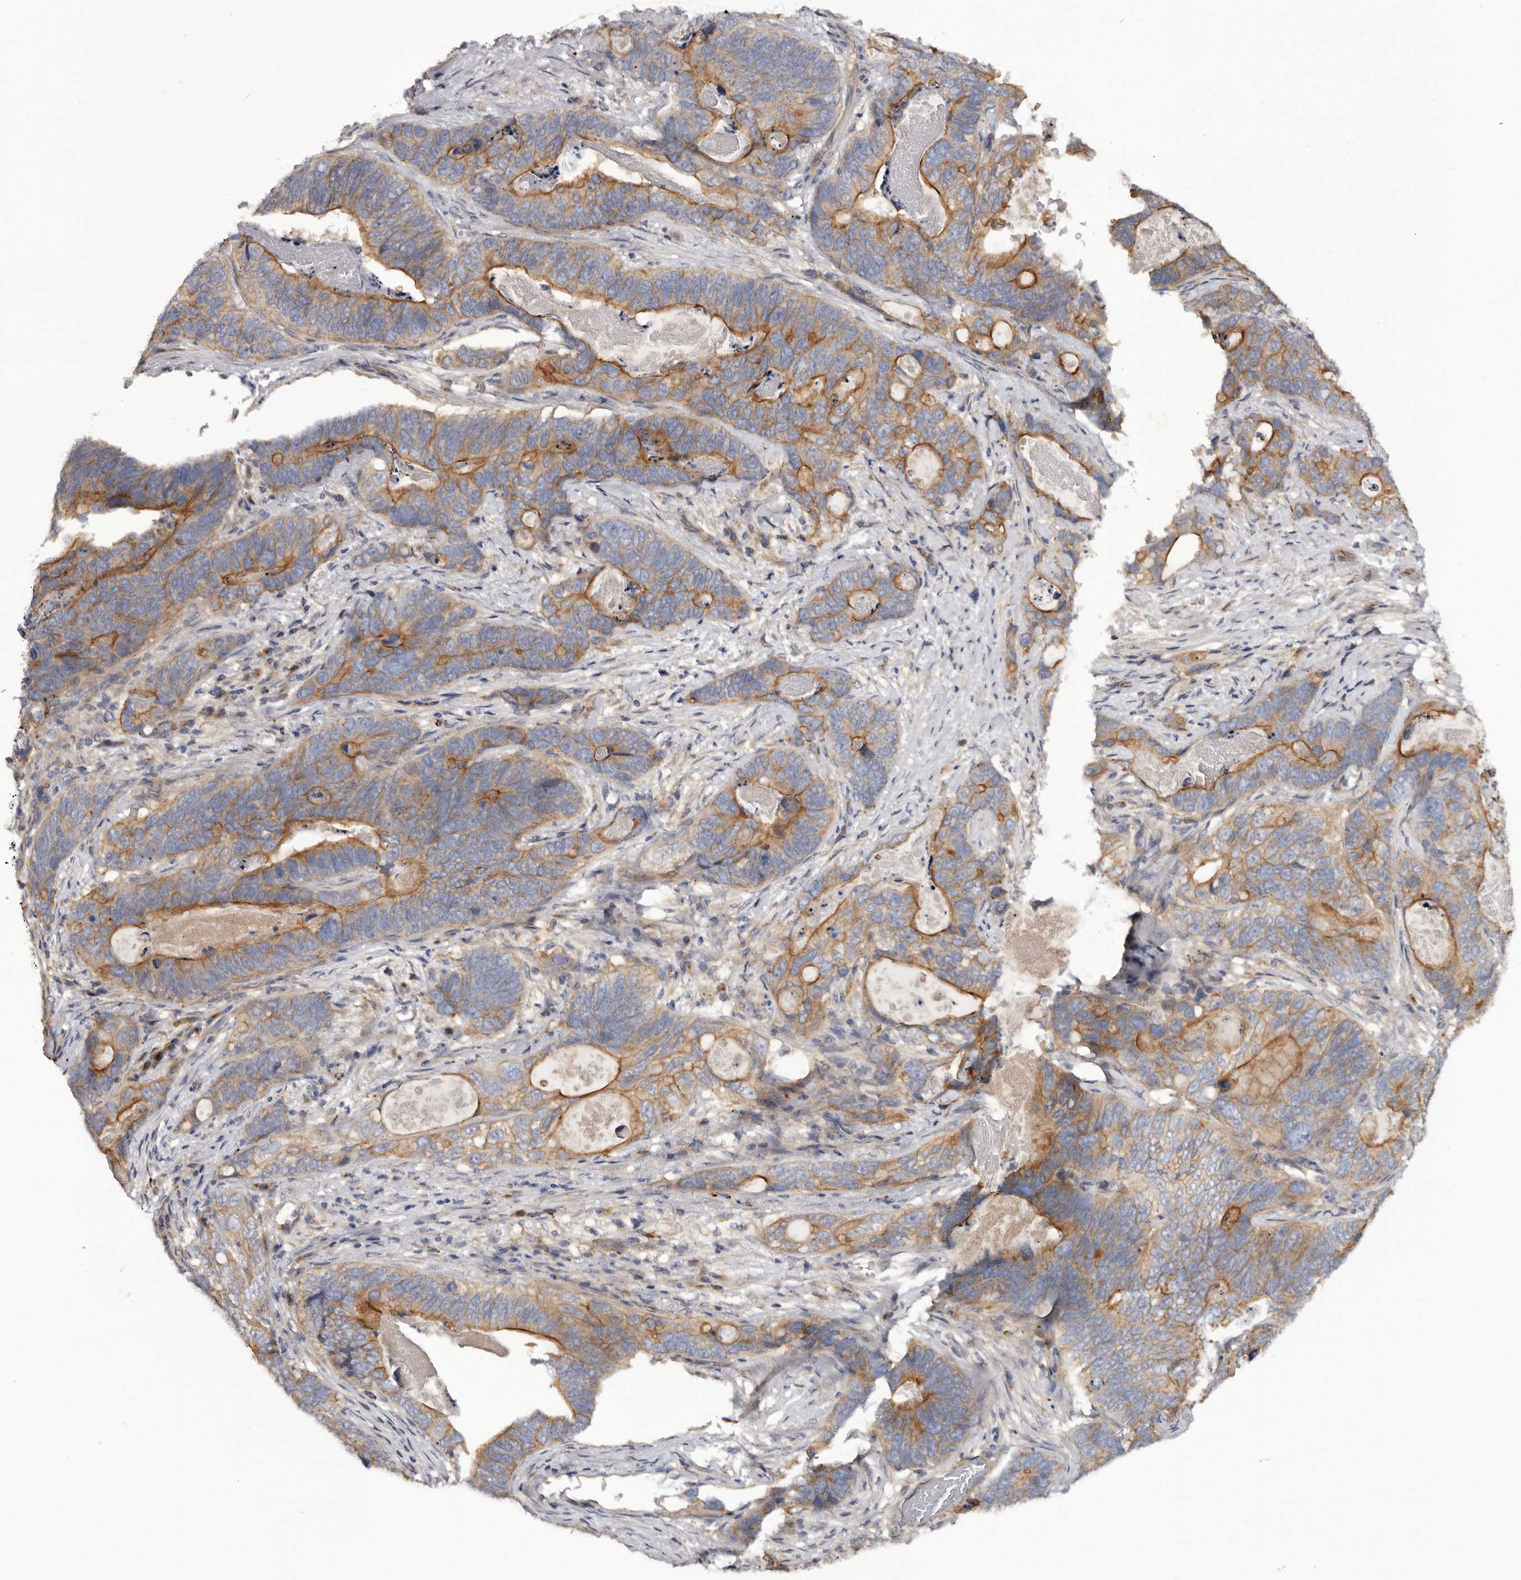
{"staining": {"intensity": "moderate", "quantity": ">75%", "location": "cytoplasmic/membranous"}, "tissue": "stomach cancer", "cell_type": "Tumor cells", "image_type": "cancer", "snomed": [{"axis": "morphology", "description": "Normal tissue, NOS"}, {"axis": "morphology", "description": "Adenocarcinoma, NOS"}, {"axis": "topography", "description": "Stomach"}], "caption": "Brown immunohistochemical staining in stomach adenocarcinoma exhibits moderate cytoplasmic/membranous expression in approximately >75% of tumor cells.", "gene": "INKA2", "patient": {"sex": "female", "age": 89}}